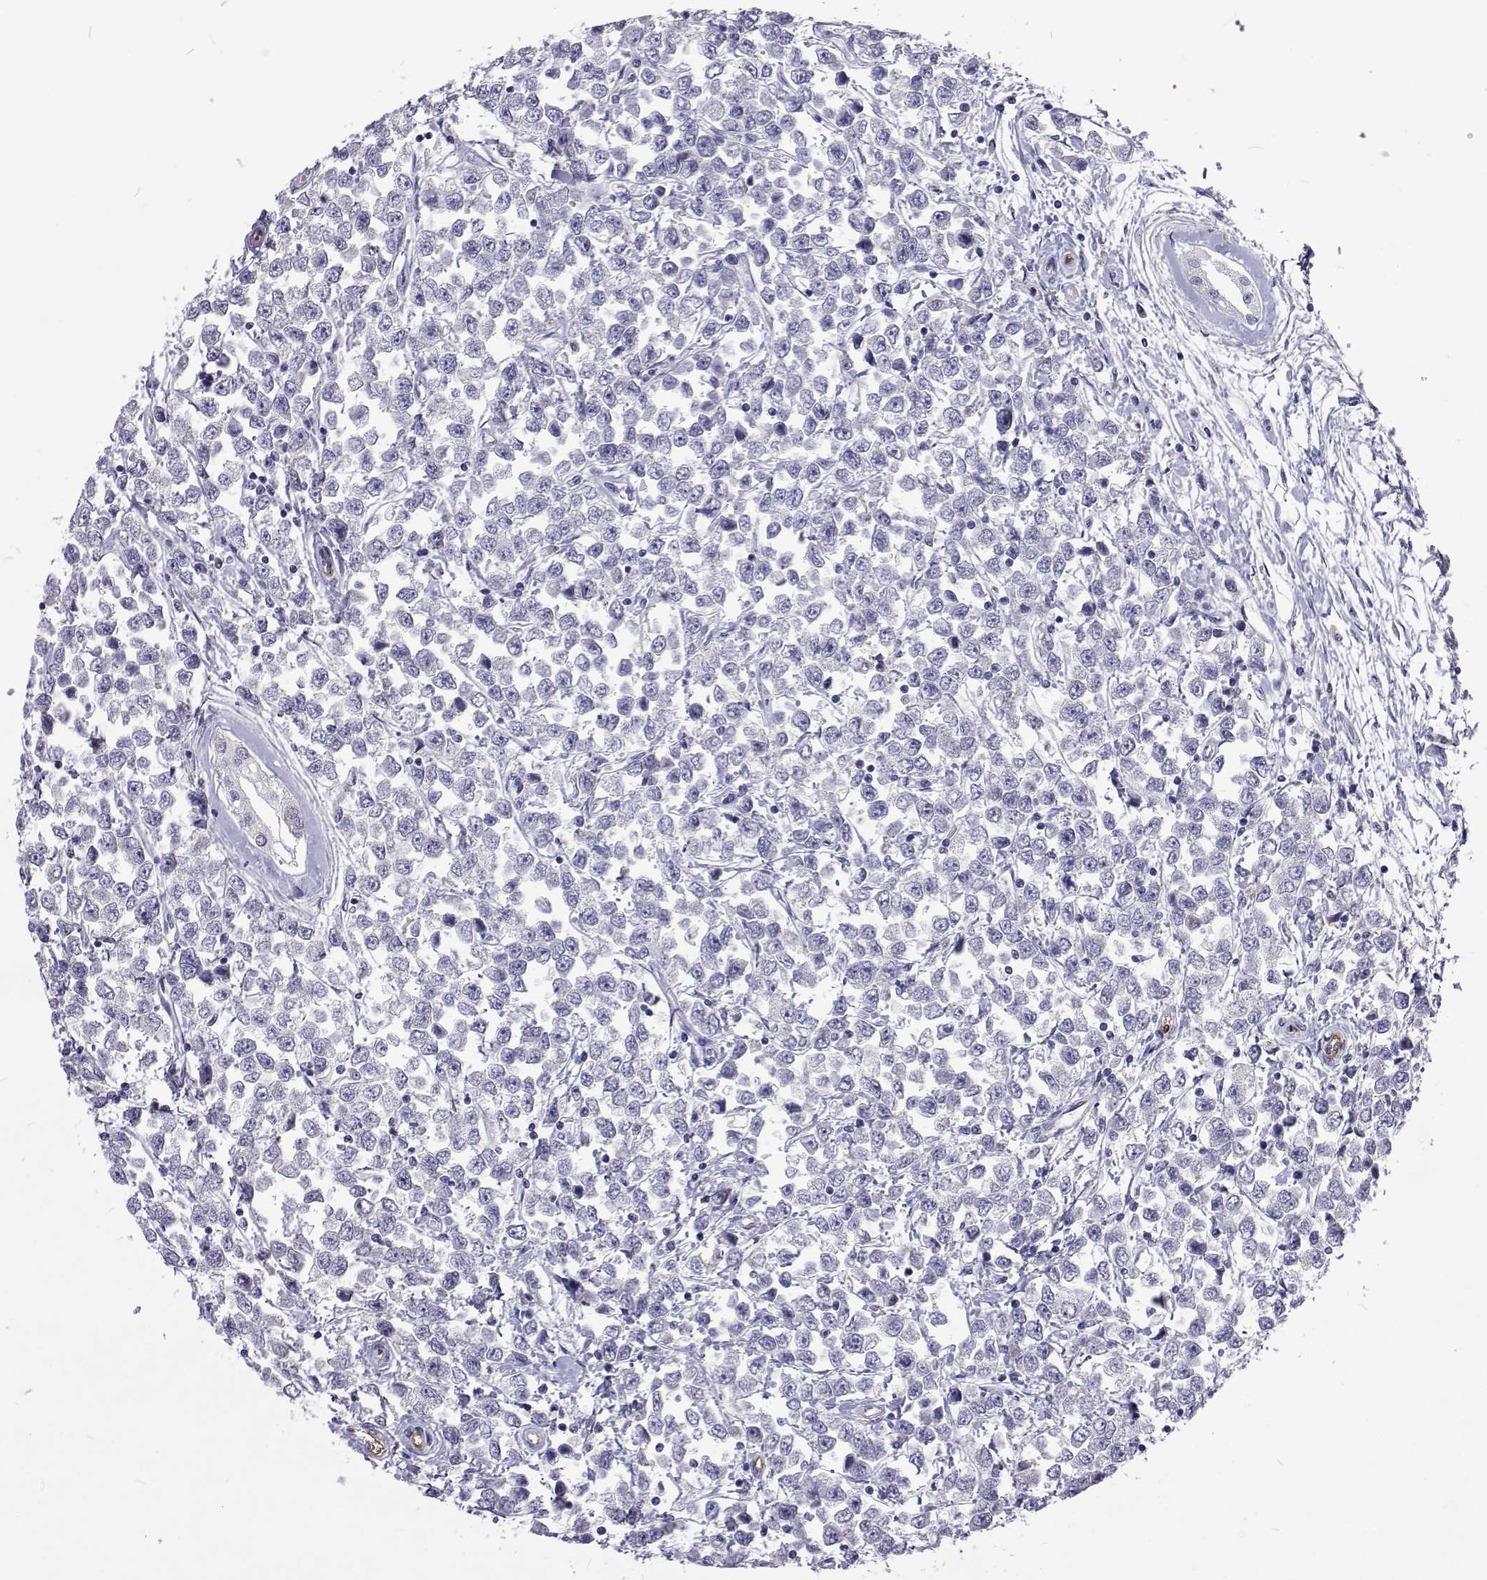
{"staining": {"intensity": "negative", "quantity": "none", "location": "none"}, "tissue": "testis cancer", "cell_type": "Tumor cells", "image_type": "cancer", "snomed": [{"axis": "morphology", "description": "Seminoma, NOS"}, {"axis": "topography", "description": "Testis"}], "caption": "The image demonstrates no staining of tumor cells in testis cancer (seminoma).", "gene": "NPR3", "patient": {"sex": "male", "age": 34}}